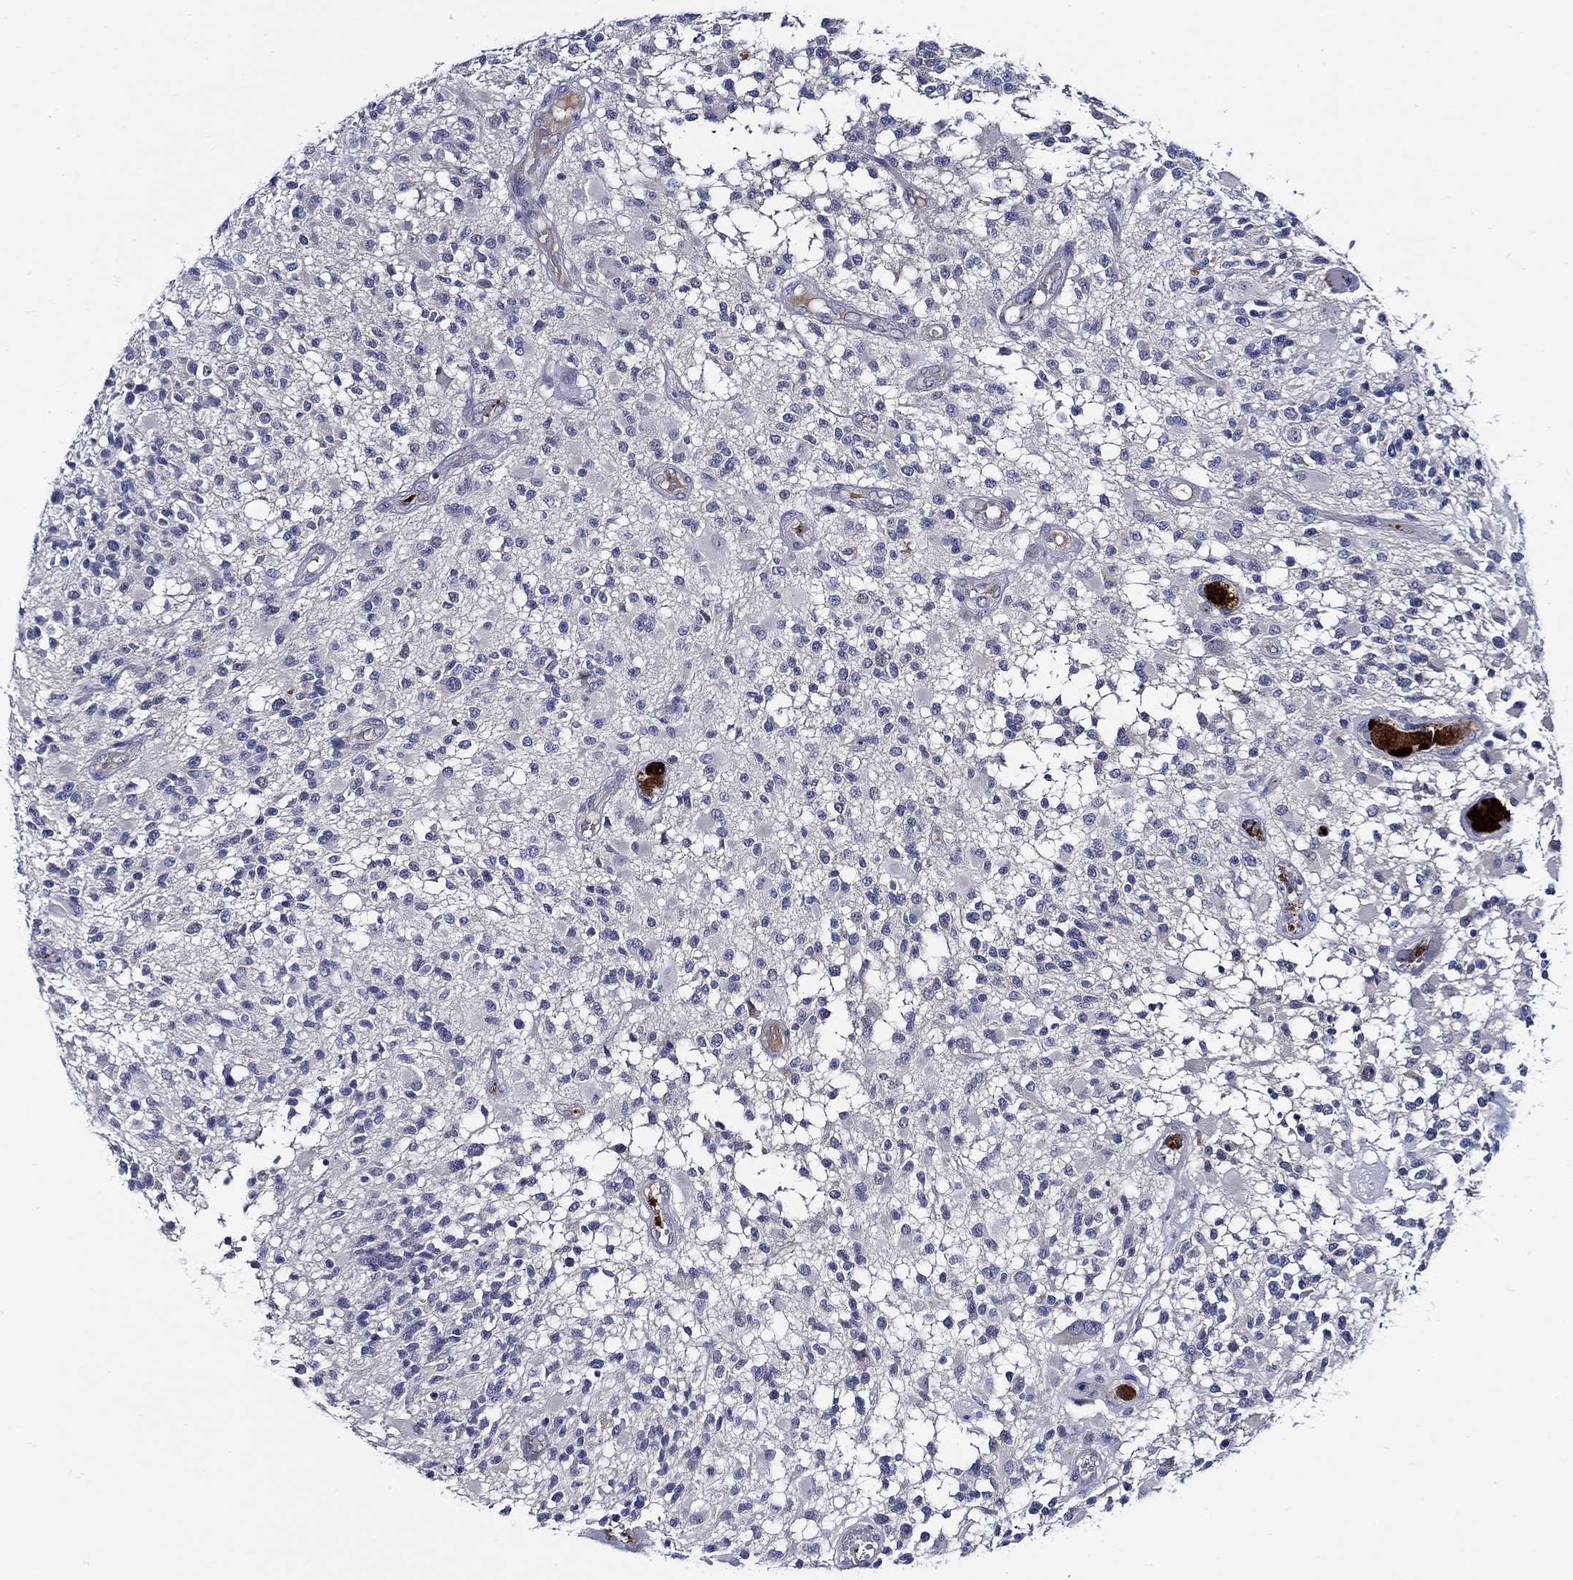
{"staining": {"intensity": "negative", "quantity": "none", "location": "none"}, "tissue": "glioma", "cell_type": "Tumor cells", "image_type": "cancer", "snomed": [{"axis": "morphology", "description": "Glioma, malignant, High grade"}, {"axis": "topography", "description": "Brain"}], "caption": "Immunohistochemistry (IHC) of malignant glioma (high-grade) shows no expression in tumor cells.", "gene": "ALOX12", "patient": {"sex": "female", "age": 63}}